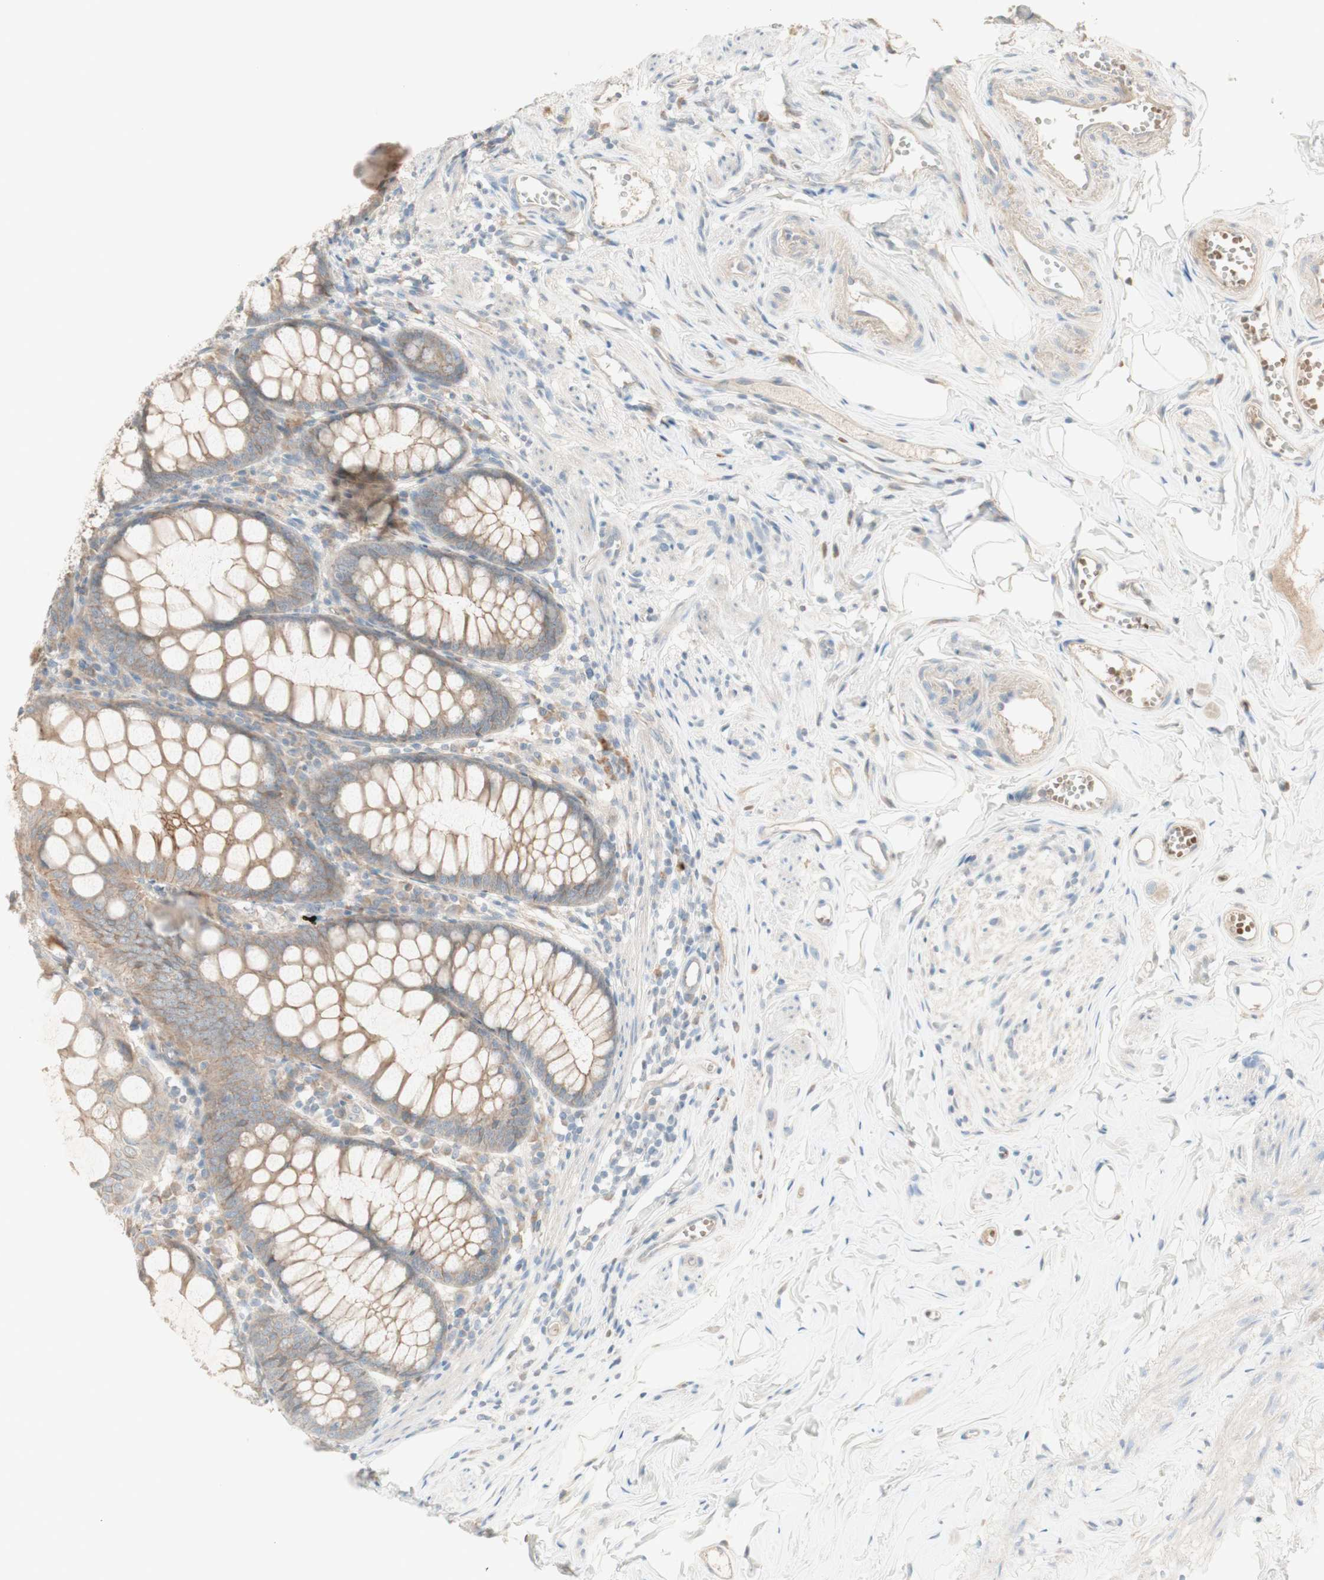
{"staining": {"intensity": "moderate", "quantity": ">75%", "location": "cytoplasmic/membranous"}, "tissue": "appendix", "cell_type": "Glandular cells", "image_type": "normal", "snomed": [{"axis": "morphology", "description": "Normal tissue, NOS"}, {"axis": "topography", "description": "Appendix"}], "caption": "Immunohistochemical staining of unremarkable appendix shows medium levels of moderate cytoplasmic/membranous positivity in approximately >75% of glandular cells.", "gene": "PTGER4", "patient": {"sex": "female", "age": 77}}